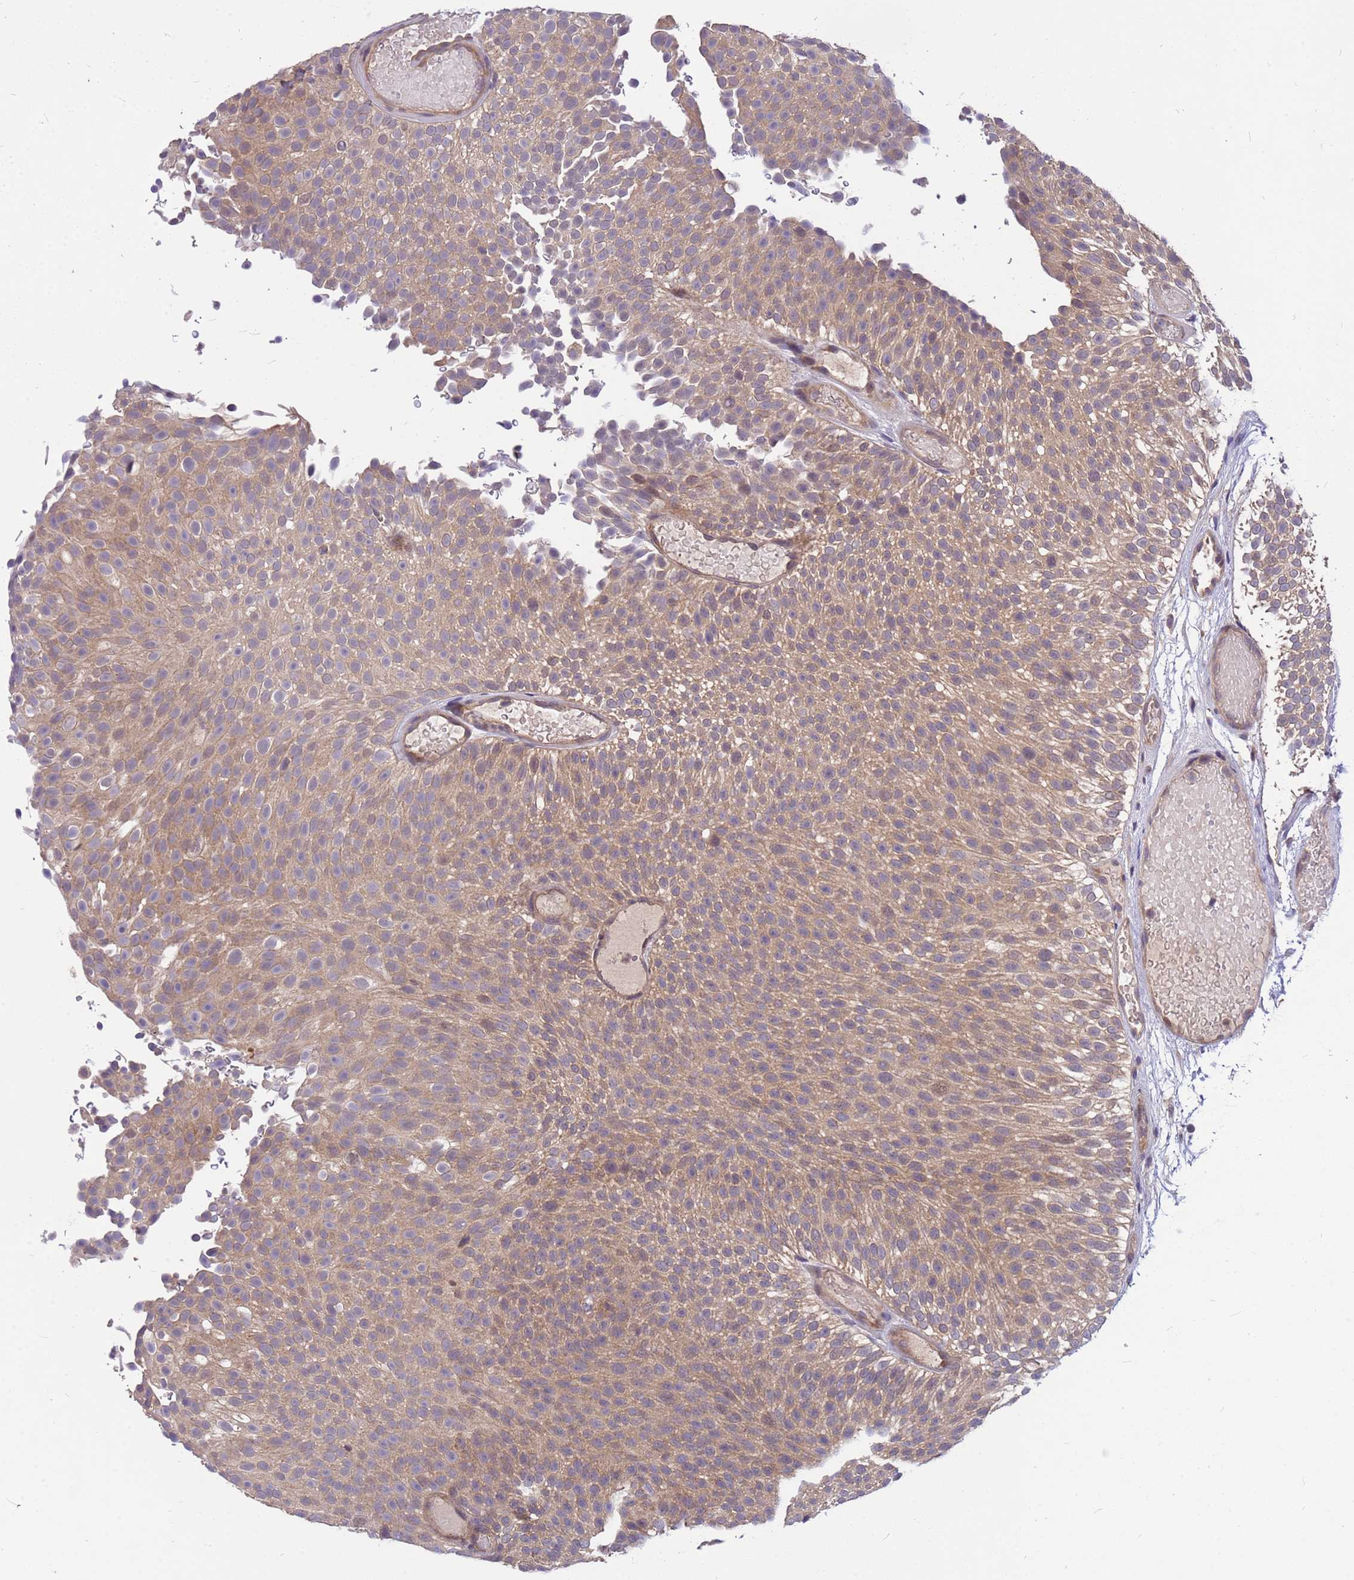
{"staining": {"intensity": "weak", "quantity": ">75%", "location": "cytoplasmic/membranous"}, "tissue": "urothelial cancer", "cell_type": "Tumor cells", "image_type": "cancer", "snomed": [{"axis": "morphology", "description": "Urothelial carcinoma, Low grade"}, {"axis": "topography", "description": "Urinary bladder"}], "caption": "A high-resolution image shows immunohistochemistry staining of urothelial carcinoma (low-grade), which displays weak cytoplasmic/membranous staining in approximately >75% of tumor cells.", "gene": "PPP2CB", "patient": {"sex": "male", "age": 78}}